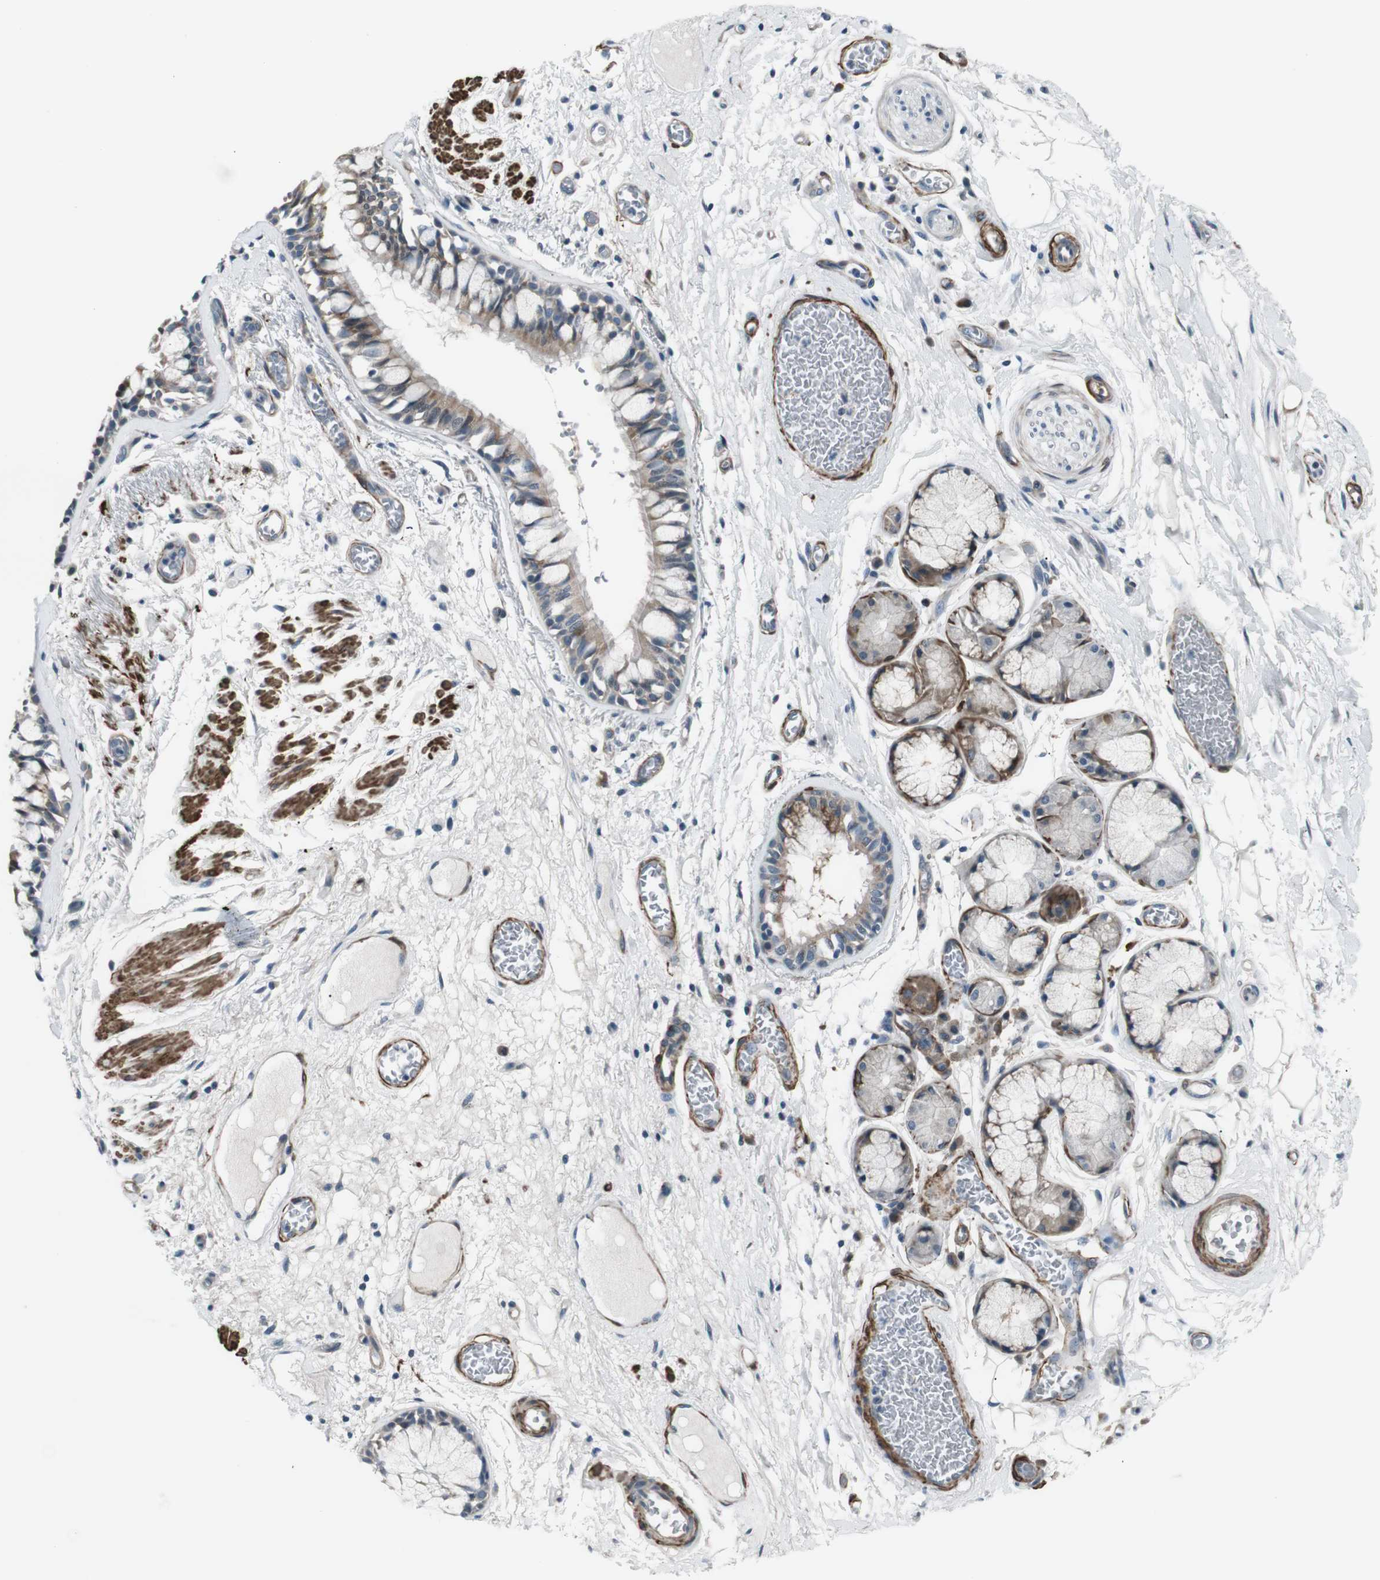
{"staining": {"intensity": "moderate", "quantity": ">75%", "location": "cytoplasmic/membranous"}, "tissue": "bronchus", "cell_type": "Respiratory epithelial cells", "image_type": "normal", "snomed": [{"axis": "morphology", "description": "Normal tissue, NOS"}, {"axis": "topography", "description": "Bronchus"}], "caption": "This micrograph displays immunohistochemistry (IHC) staining of normal human bronchus, with medium moderate cytoplasmic/membranous expression in approximately >75% of respiratory epithelial cells.", "gene": "PDLIM5", "patient": {"sex": "male", "age": 66}}